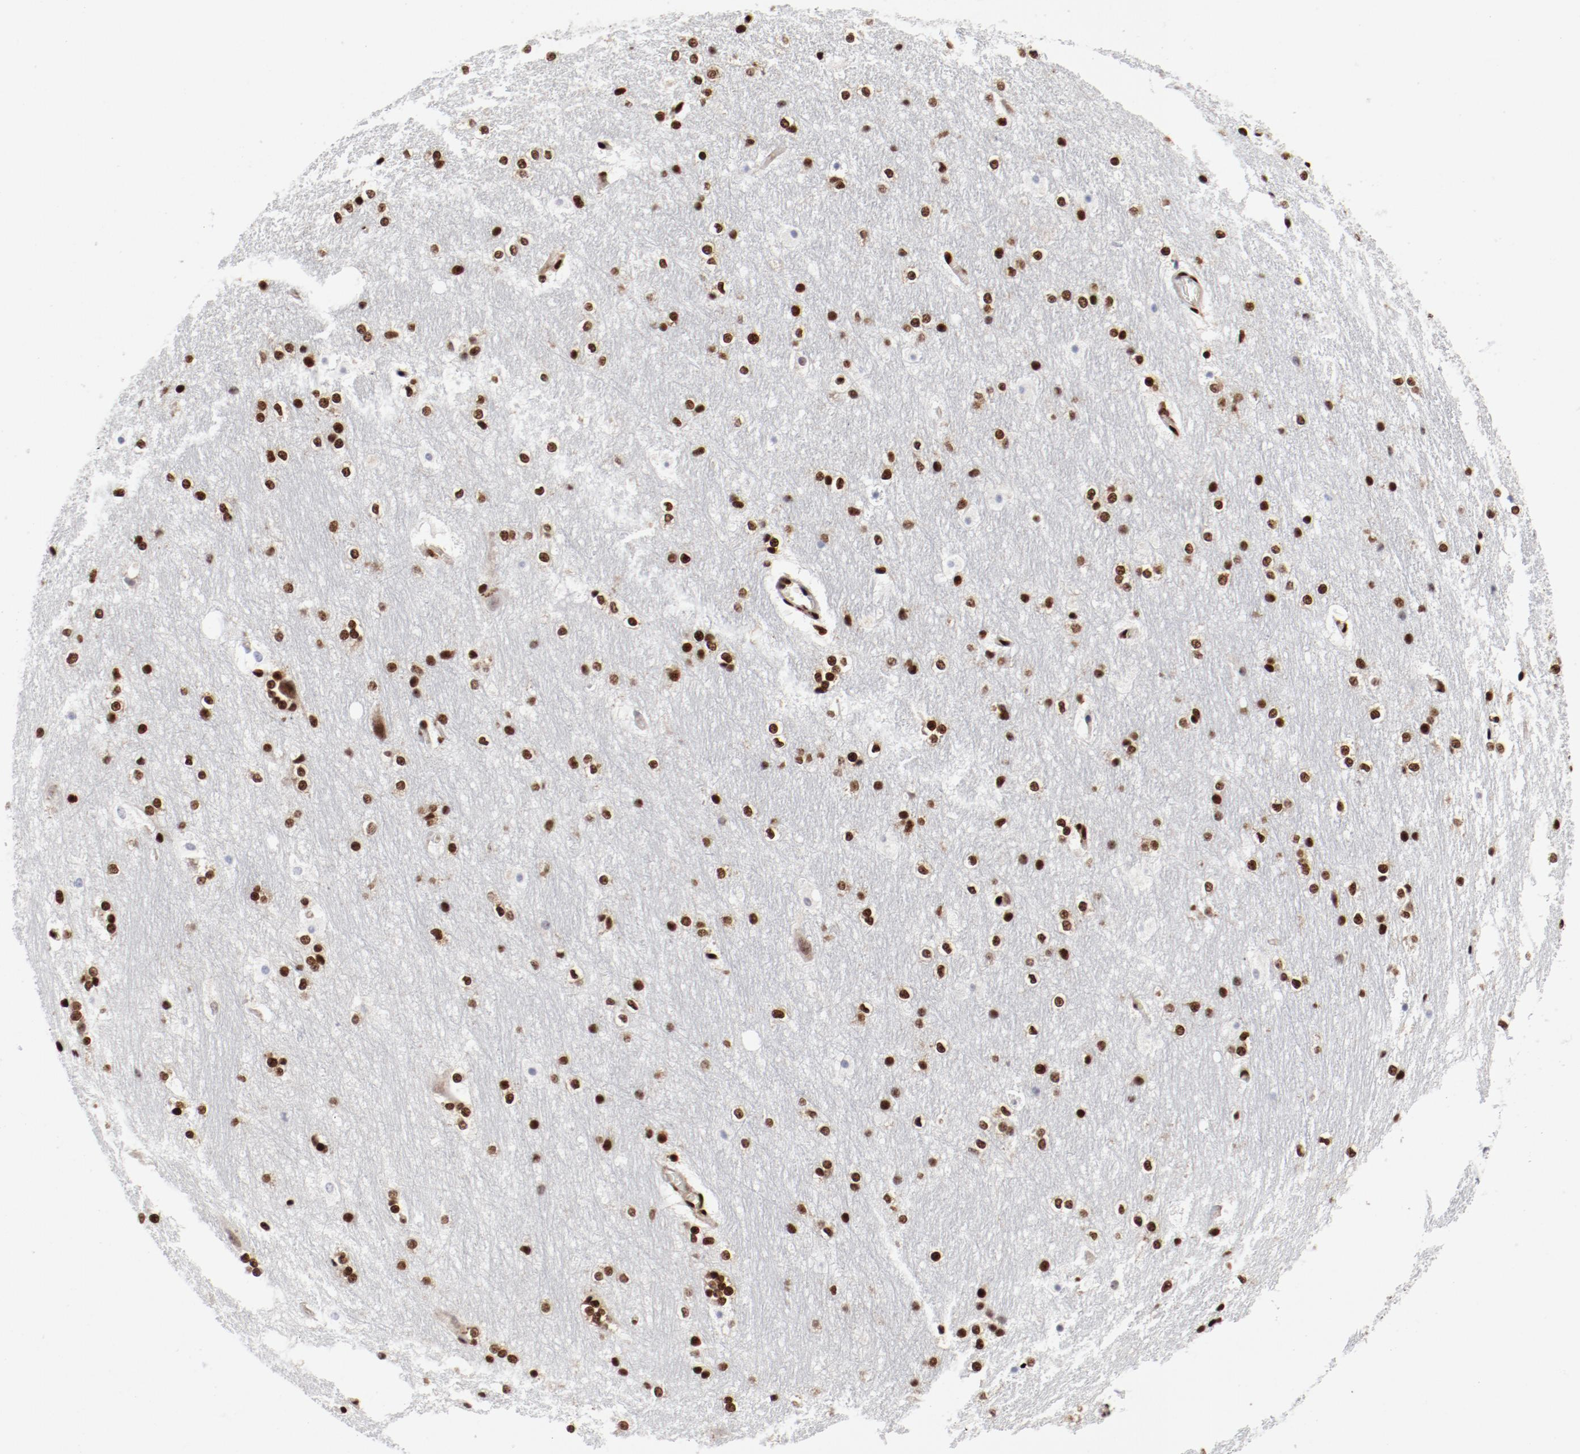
{"staining": {"intensity": "strong", "quantity": ">75%", "location": "nuclear"}, "tissue": "hippocampus", "cell_type": "Glial cells", "image_type": "normal", "snomed": [{"axis": "morphology", "description": "Normal tissue, NOS"}, {"axis": "topography", "description": "Hippocampus"}], "caption": "Immunohistochemistry (IHC) staining of unremarkable hippocampus, which displays high levels of strong nuclear expression in approximately >75% of glial cells indicating strong nuclear protein expression. The staining was performed using DAB (brown) for protein detection and nuclei were counterstained in hematoxylin (blue).", "gene": "NFYB", "patient": {"sex": "female", "age": 19}}